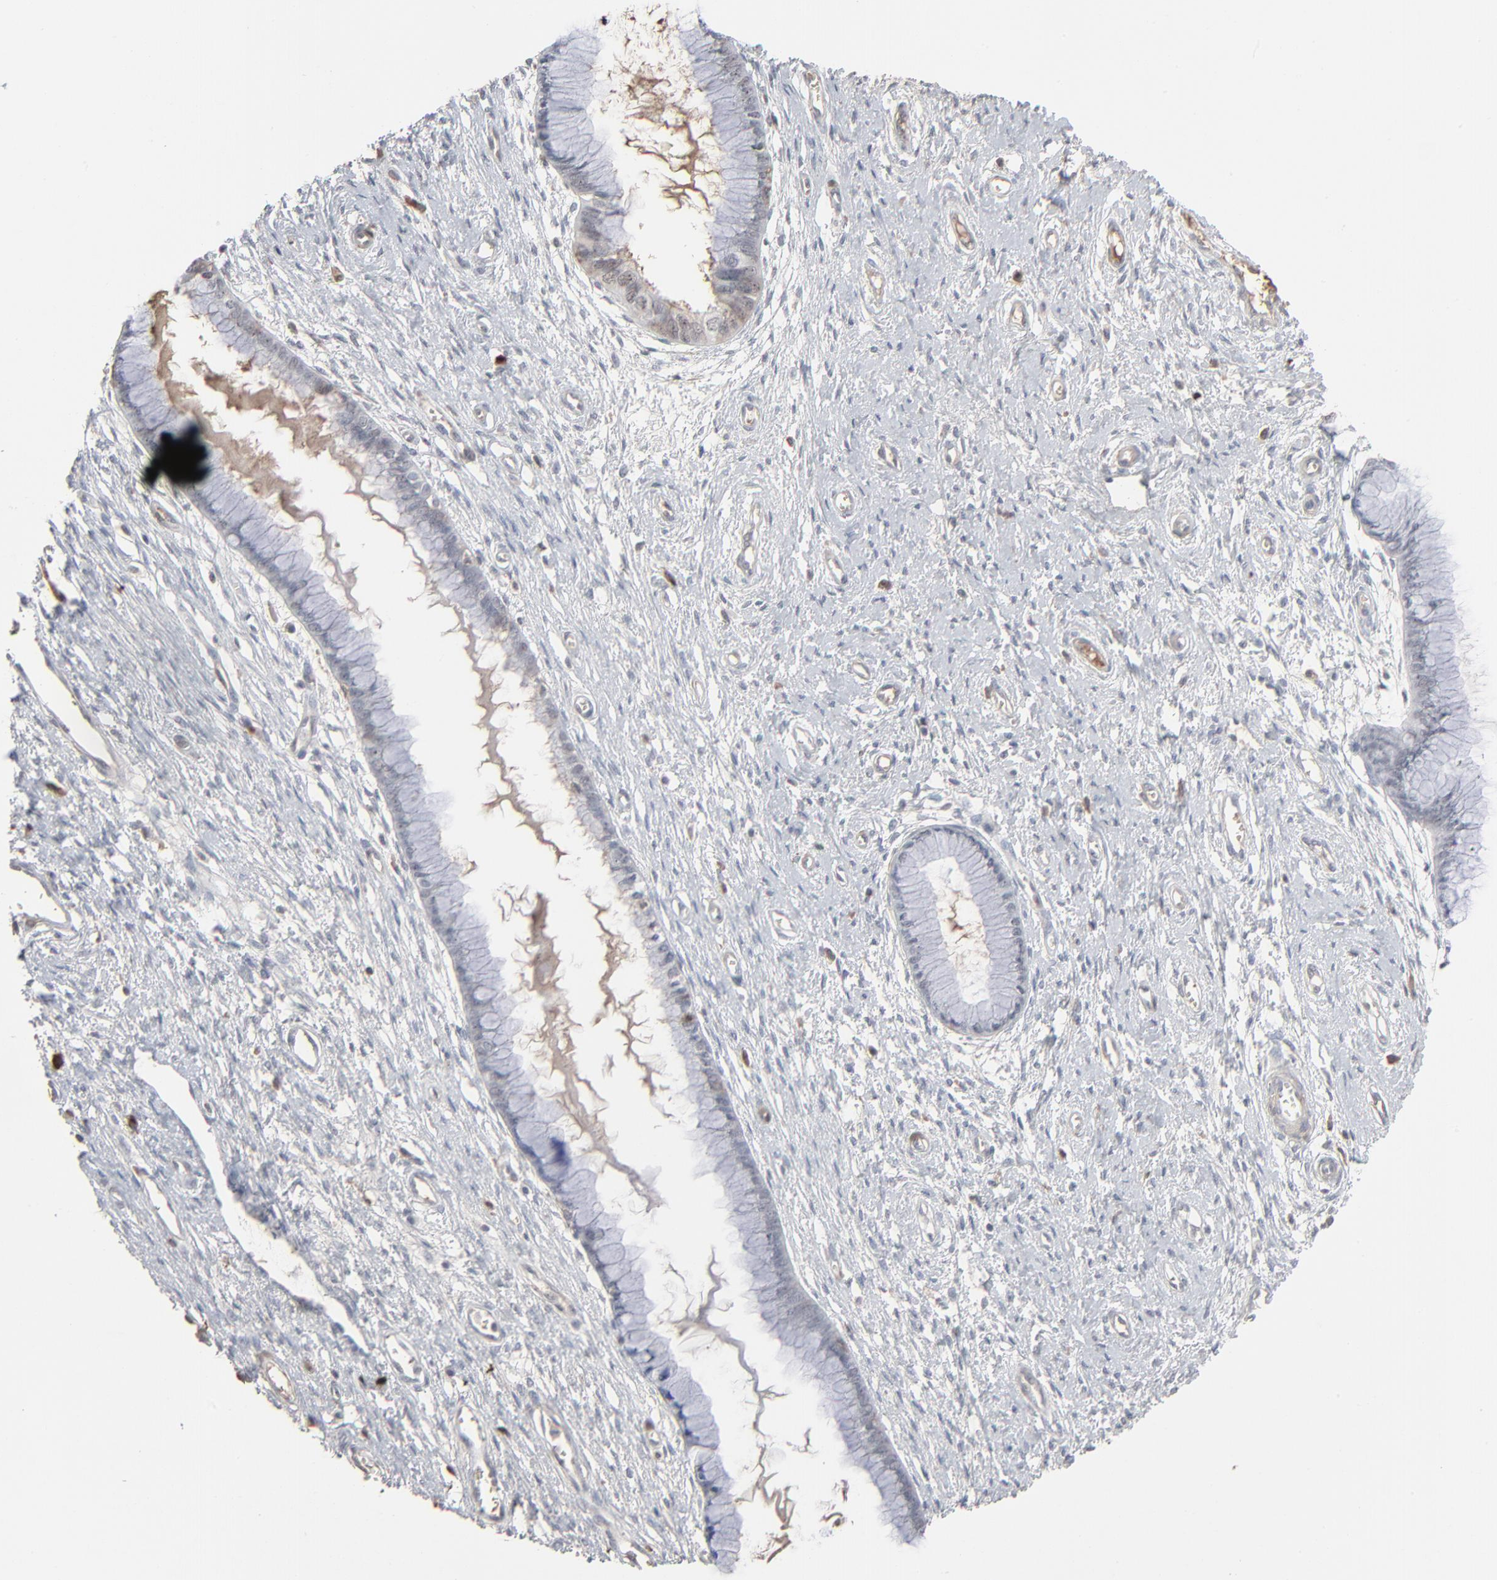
{"staining": {"intensity": "negative", "quantity": "none", "location": "none"}, "tissue": "cervix", "cell_type": "Glandular cells", "image_type": "normal", "snomed": [{"axis": "morphology", "description": "Normal tissue, NOS"}, {"axis": "topography", "description": "Cervix"}], "caption": "Immunohistochemistry histopathology image of normal cervix: cervix stained with DAB shows no significant protein positivity in glandular cells. The staining is performed using DAB brown chromogen with nuclei counter-stained in using hematoxylin.", "gene": "MPHOSPH6", "patient": {"sex": "female", "age": 55}}